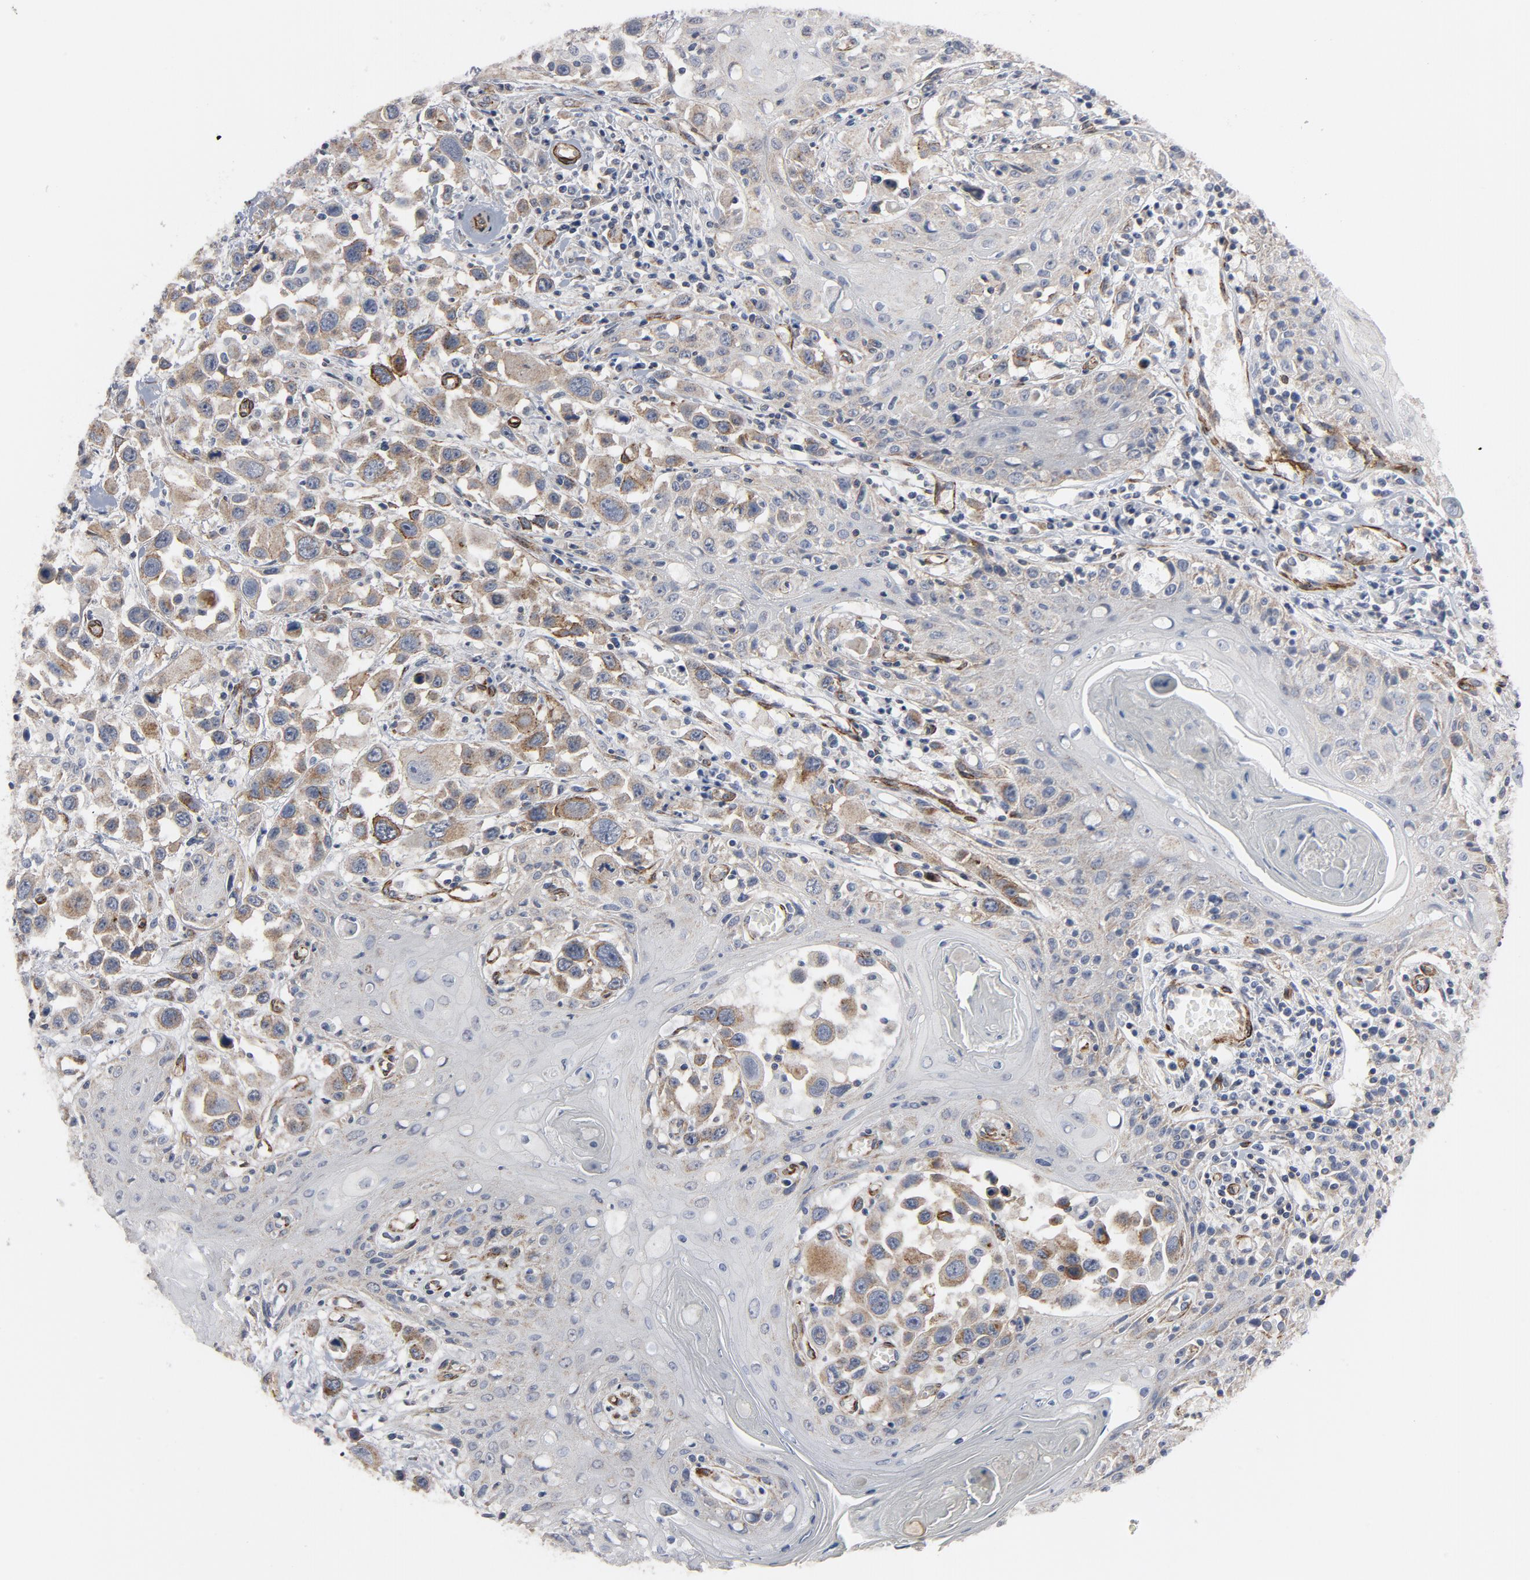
{"staining": {"intensity": "weak", "quantity": ">75%", "location": "cytoplasmic/membranous"}, "tissue": "head and neck cancer", "cell_type": "Tumor cells", "image_type": "cancer", "snomed": [{"axis": "morphology", "description": "Squamous cell carcinoma, NOS"}, {"axis": "topography", "description": "Oral tissue"}, {"axis": "topography", "description": "Head-Neck"}], "caption": "Head and neck cancer stained with immunohistochemistry (IHC) exhibits weak cytoplasmic/membranous expression in approximately >75% of tumor cells.", "gene": "GNG2", "patient": {"sex": "female", "age": 76}}